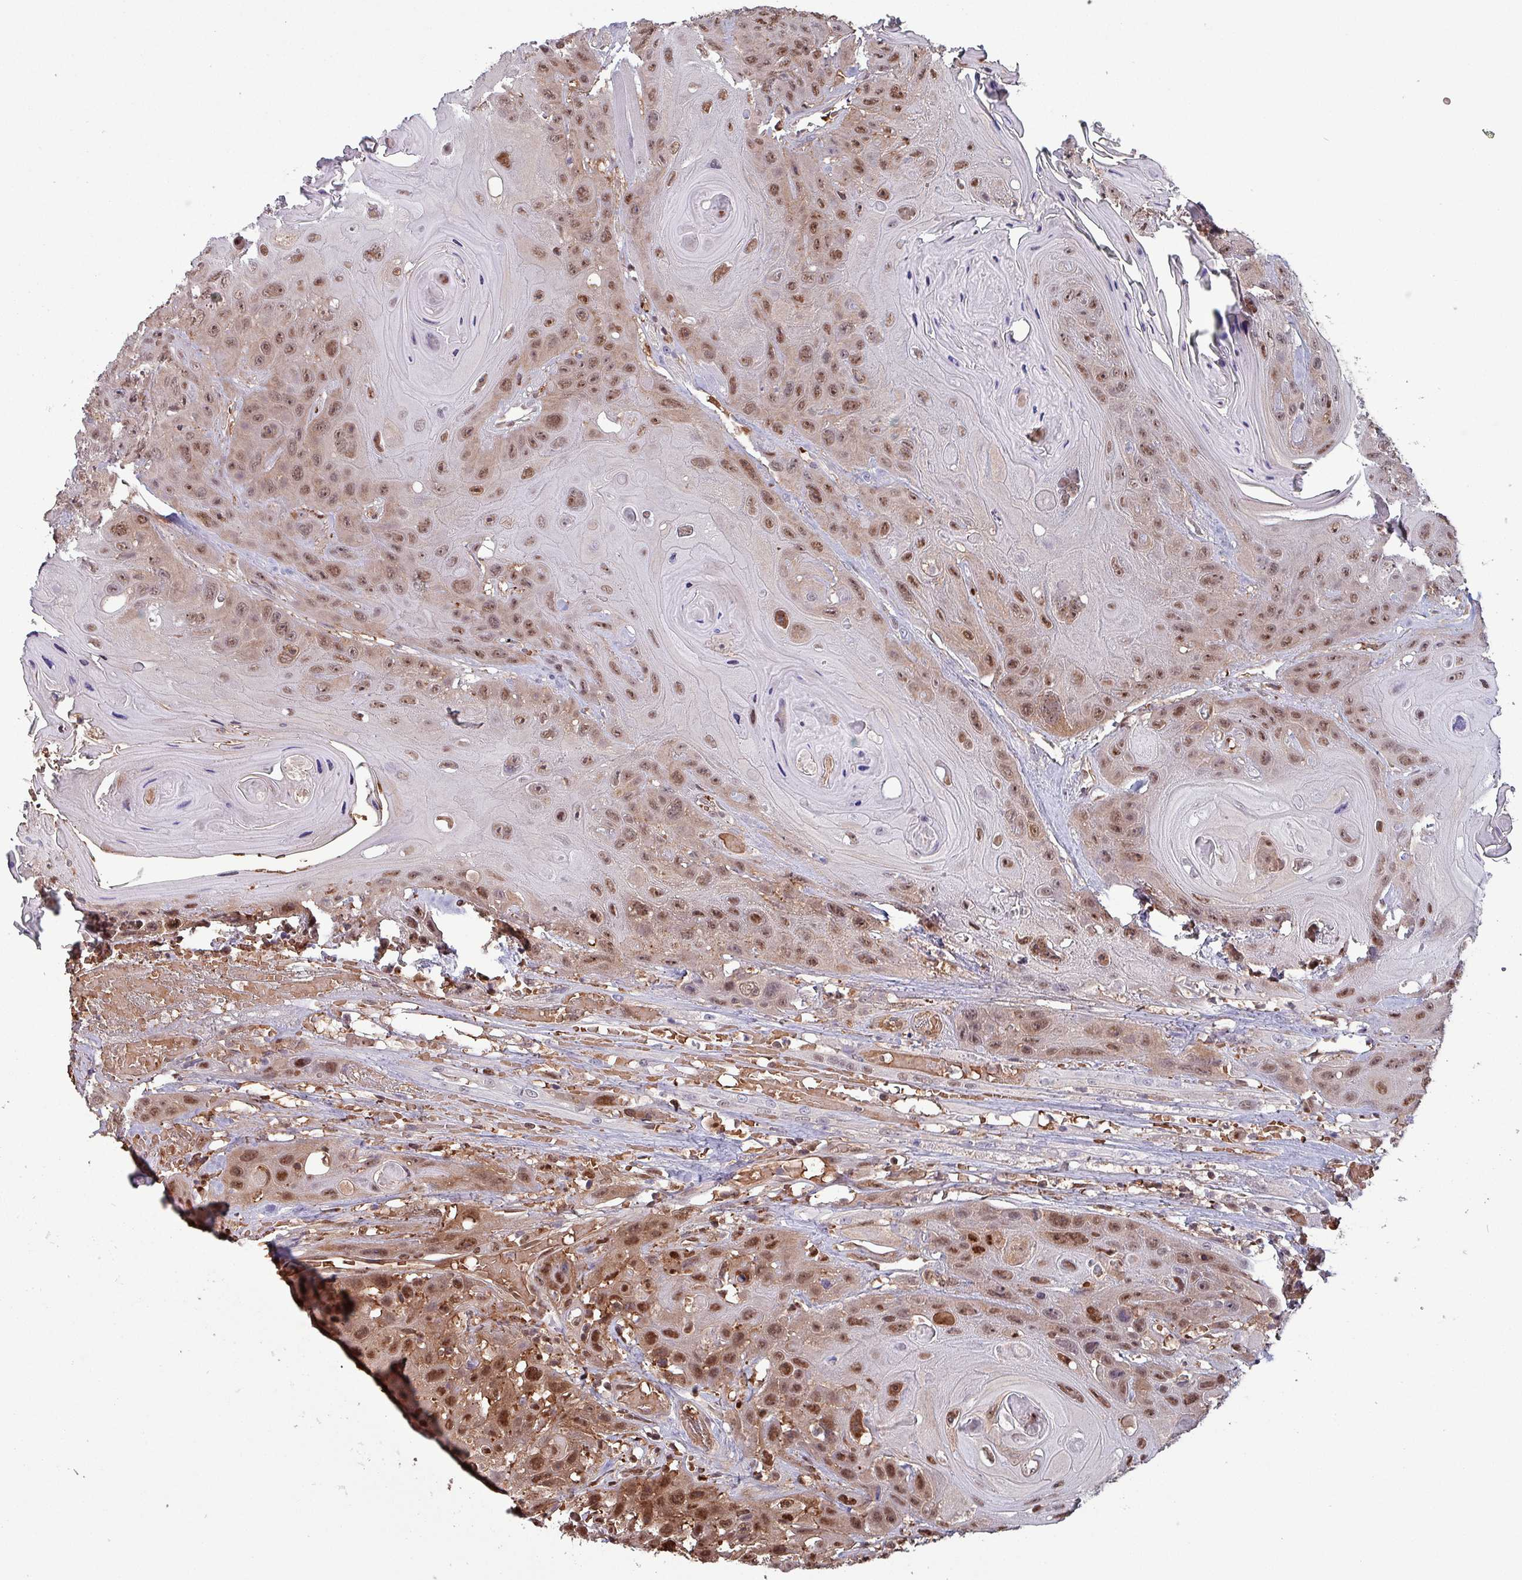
{"staining": {"intensity": "moderate", "quantity": "25%-75%", "location": "cytoplasmic/membranous,nuclear"}, "tissue": "head and neck cancer", "cell_type": "Tumor cells", "image_type": "cancer", "snomed": [{"axis": "morphology", "description": "Squamous cell carcinoma, NOS"}, {"axis": "topography", "description": "Head-Neck"}], "caption": "The immunohistochemical stain labels moderate cytoplasmic/membranous and nuclear staining in tumor cells of head and neck squamous cell carcinoma tissue. (IHC, brightfield microscopy, high magnification).", "gene": "PSMB8", "patient": {"sex": "female", "age": 59}}